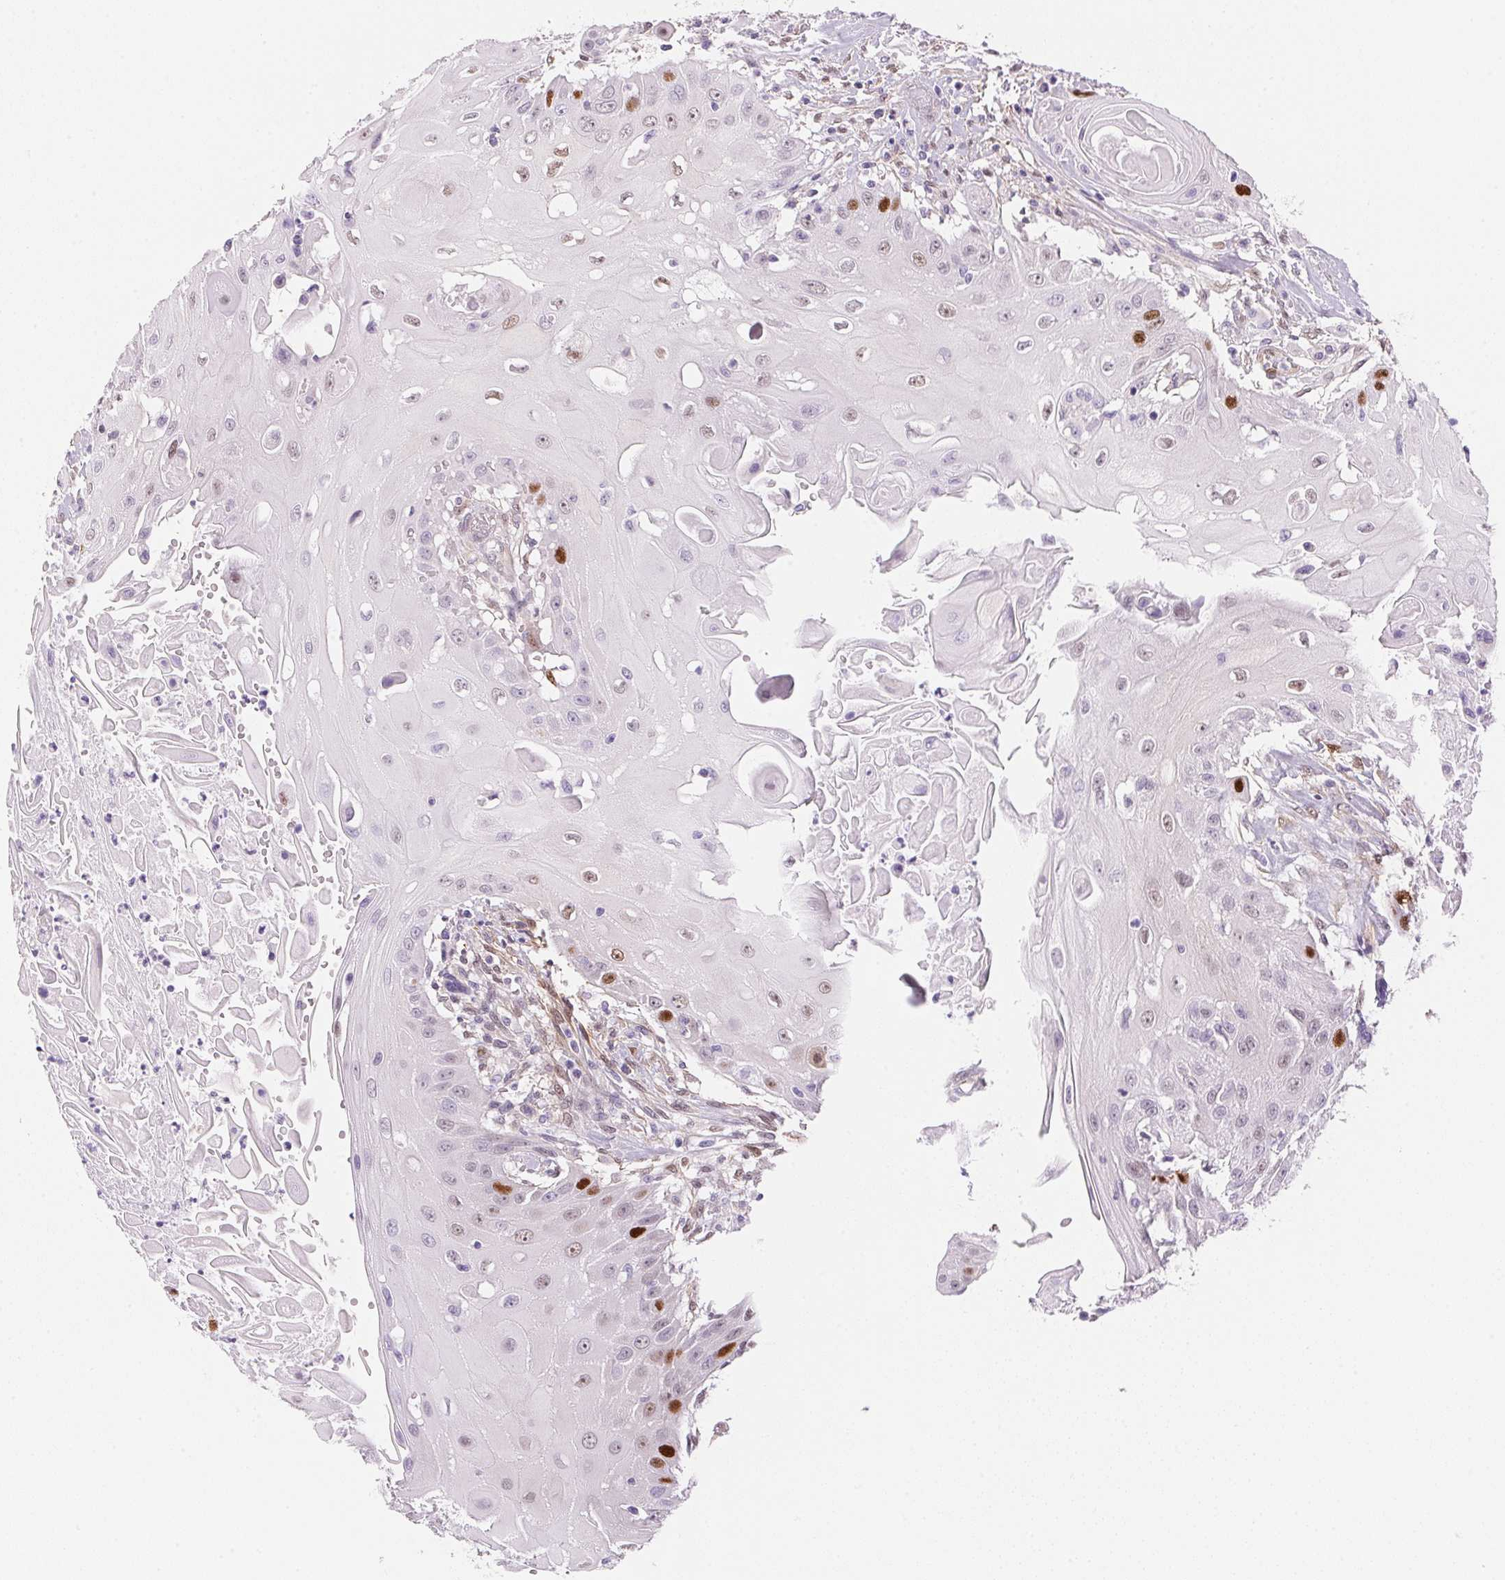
{"staining": {"intensity": "strong", "quantity": "<25%", "location": "nuclear"}, "tissue": "head and neck cancer", "cell_type": "Tumor cells", "image_type": "cancer", "snomed": [{"axis": "morphology", "description": "Squamous cell carcinoma, NOS"}, {"axis": "topography", "description": "Oral tissue"}, {"axis": "topography", "description": "Head-Neck"}, {"axis": "topography", "description": "Neck, NOS"}], "caption": "Immunohistochemical staining of human squamous cell carcinoma (head and neck) exhibits medium levels of strong nuclear protein staining in approximately <25% of tumor cells. (DAB IHC, brown staining for protein, blue staining for nuclei).", "gene": "SMTN", "patient": {"sex": "female", "age": 55}}